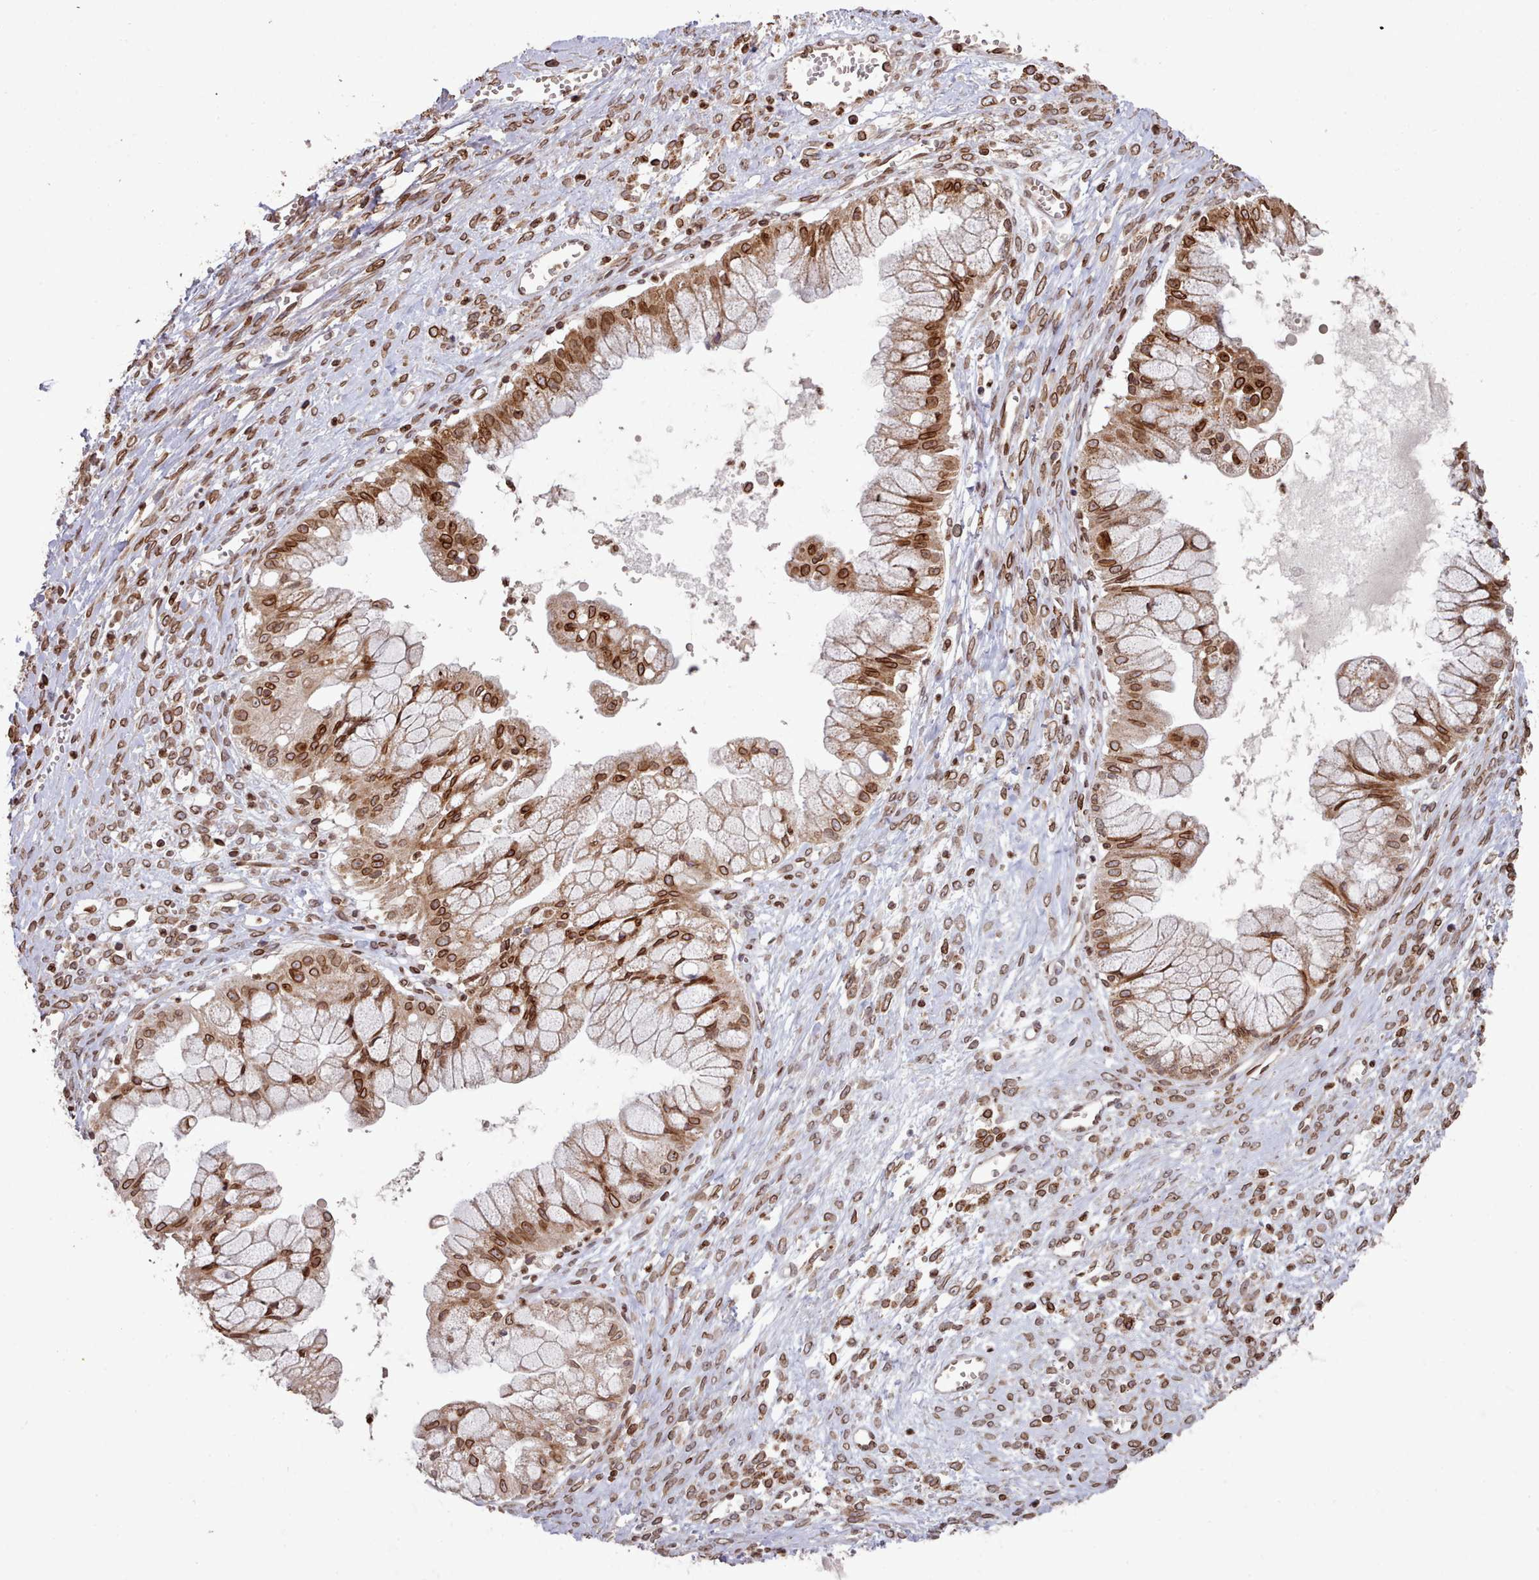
{"staining": {"intensity": "strong", "quantity": ">75%", "location": "cytoplasmic/membranous,nuclear"}, "tissue": "ovarian cancer", "cell_type": "Tumor cells", "image_type": "cancer", "snomed": [{"axis": "morphology", "description": "Cystadenocarcinoma, mucinous, NOS"}, {"axis": "topography", "description": "Ovary"}], "caption": "Protein analysis of ovarian cancer tissue demonstrates strong cytoplasmic/membranous and nuclear staining in approximately >75% of tumor cells.", "gene": "TOR1AIP1", "patient": {"sex": "female", "age": 70}}